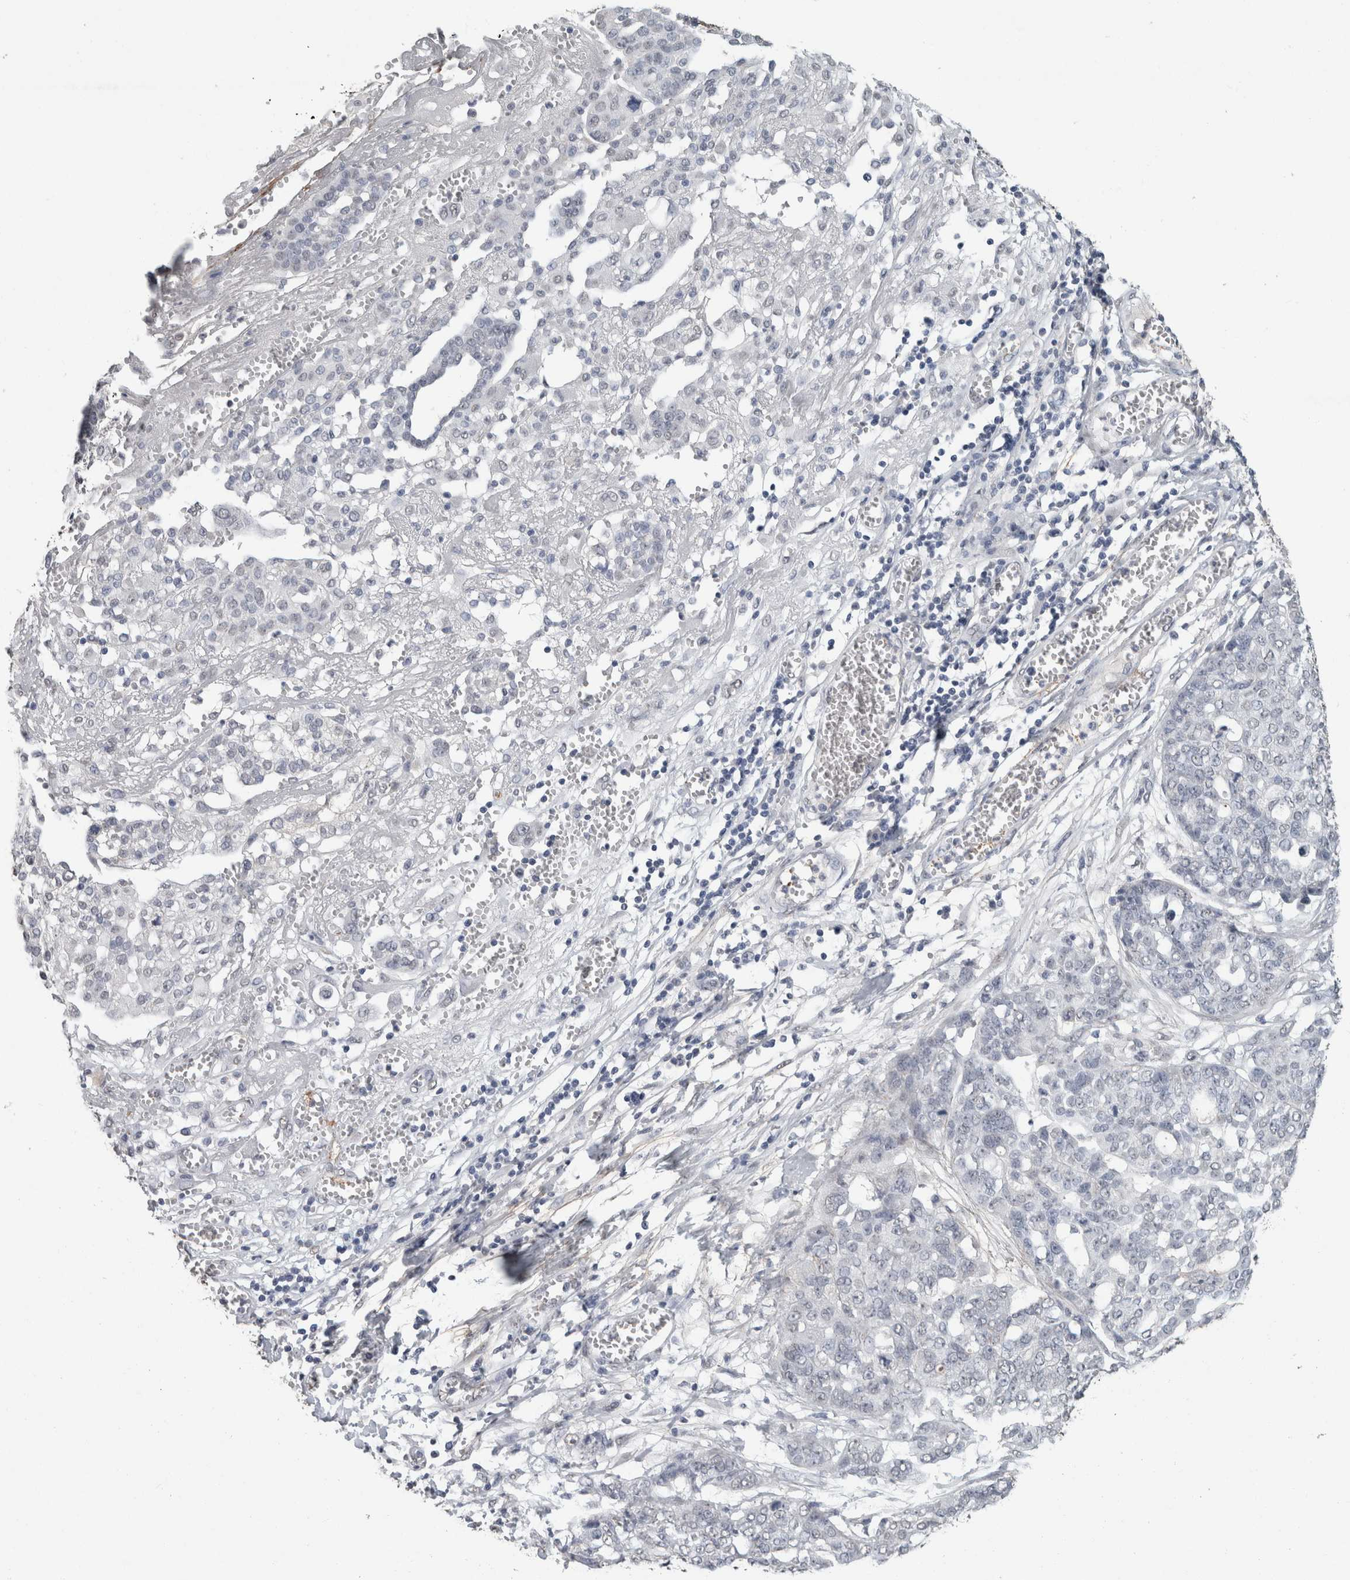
{"staining": {"intensity": "negative", "quantity": "none", "location": "none"}, "tissue": "ovarian cancer", "cell_type": "Tumor cells", "image_type": "cancer", "snomed": [{"axis": "morphology", "description": "Cystadenocarcinoma, serous, NOS"}, {"axis": "topography", "description": "Soft tissue"}, {"axis": "topography", "description": "Ovary"}], "caption": "This is a photomicrograph of immunohistochemistry (IHC) staining of serous cystadenocarcinoma (ovarian), which shows no positivity in tumor cells.", "gene": "LTBP1", "patient": {"sex": "female", "age": 57}}